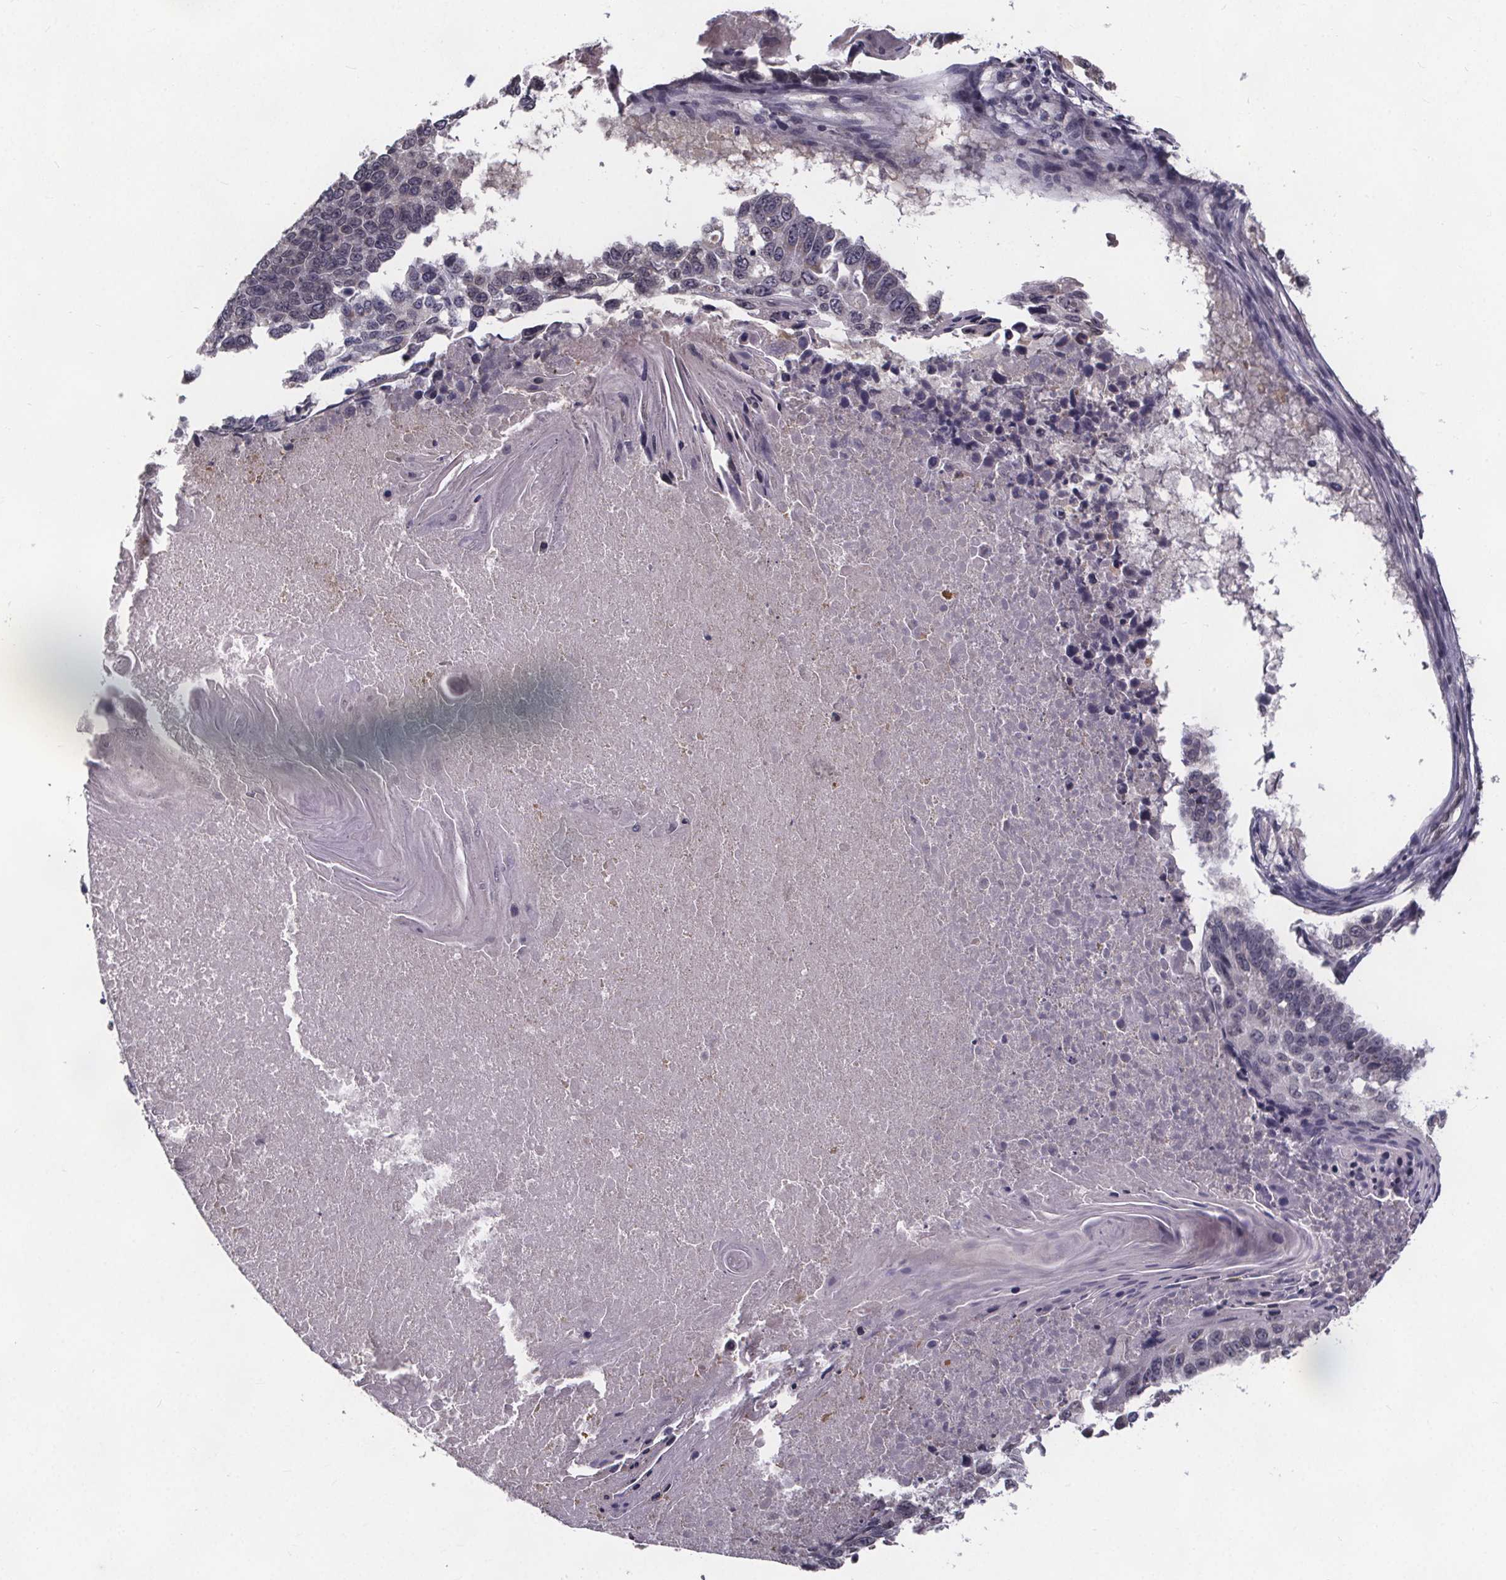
{"staining": {"intensity": "negative", "quantity": "none", "location": "none"}, "tissue": "lung cancer", "cell_type": "Tumor cells", "image_type": "cancer", "snomed": [{"axis": "morphology", "description": "Squamous cell carcinoma, NOS"}, {"axis": "topography", "description": "Lung"}], "caption": "Immunohistochemistry (IHC) histopathology image of neoplastic tissue: lung cancer stained with DAB (3,3'-diaminobenzidine) exhibits no significant protein staining in tumor cells.", "gene": "FAM181B", "patient": {"sex": "male", "age": 73}}